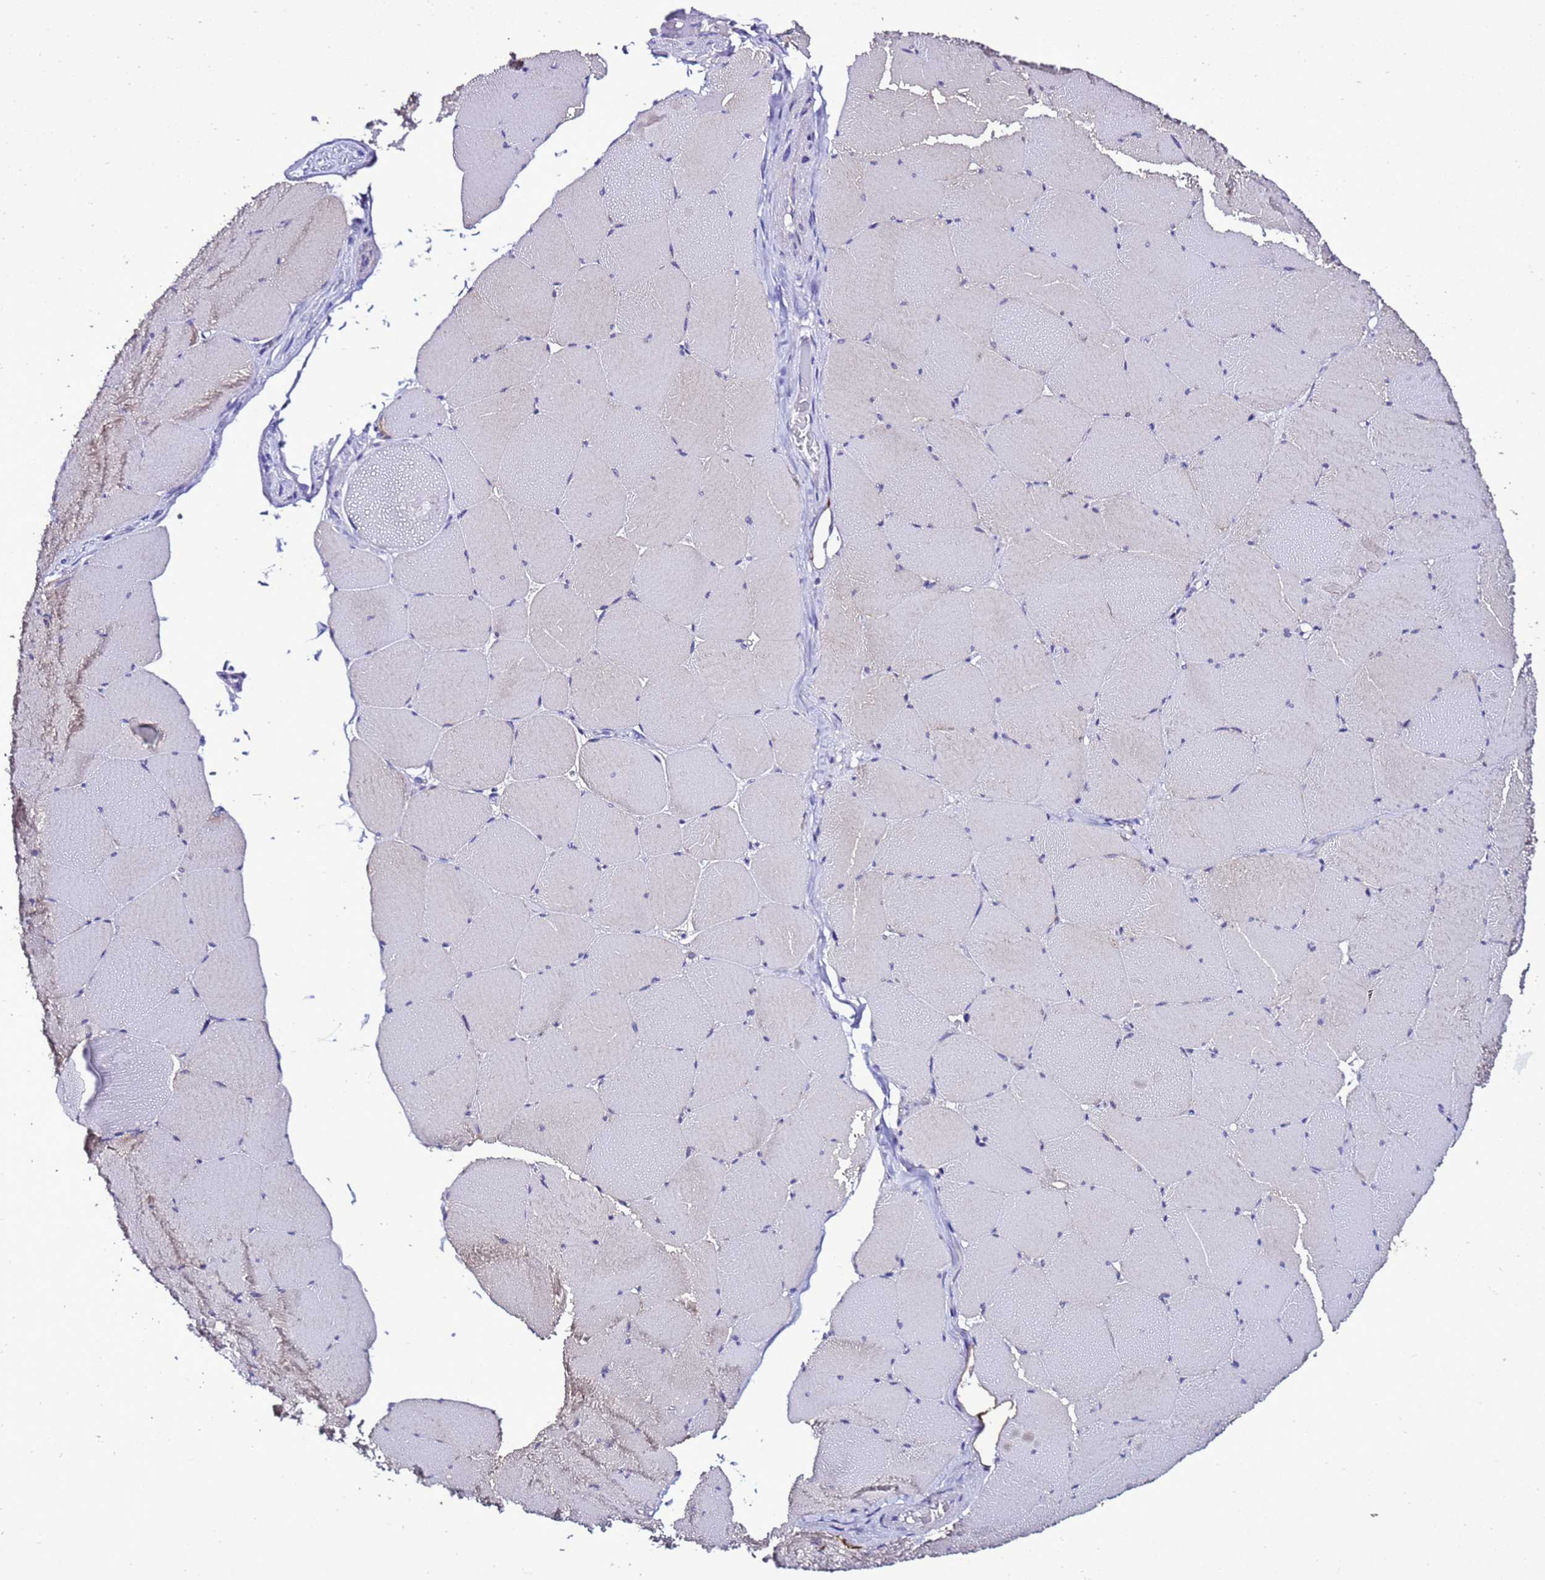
{"staining": {"intensity": "weak", "quantity": "25%-75%", "location": "cytoplasmic/membranous"}, "tissue": "skeletal muscle", "cell_type": "Myocytes", "image_type": "normal", "snomed": [{"axis": "morphology", "description": "Normal tissue, NOS"}, {"axis": "topography", "description": "Skeletal muscle"}, {"axis": "topography", "description": "Head-Neck"}], "caption": "High-power microscopy captured an immunohistochemistry histopathology image of benign skeletal muscle, revealing weak cytoplasmic/membranous expression in approximately 25%-75% of myocytes.", "gene": "DPH6", "patient": {"sex": "male", "age": 66}}